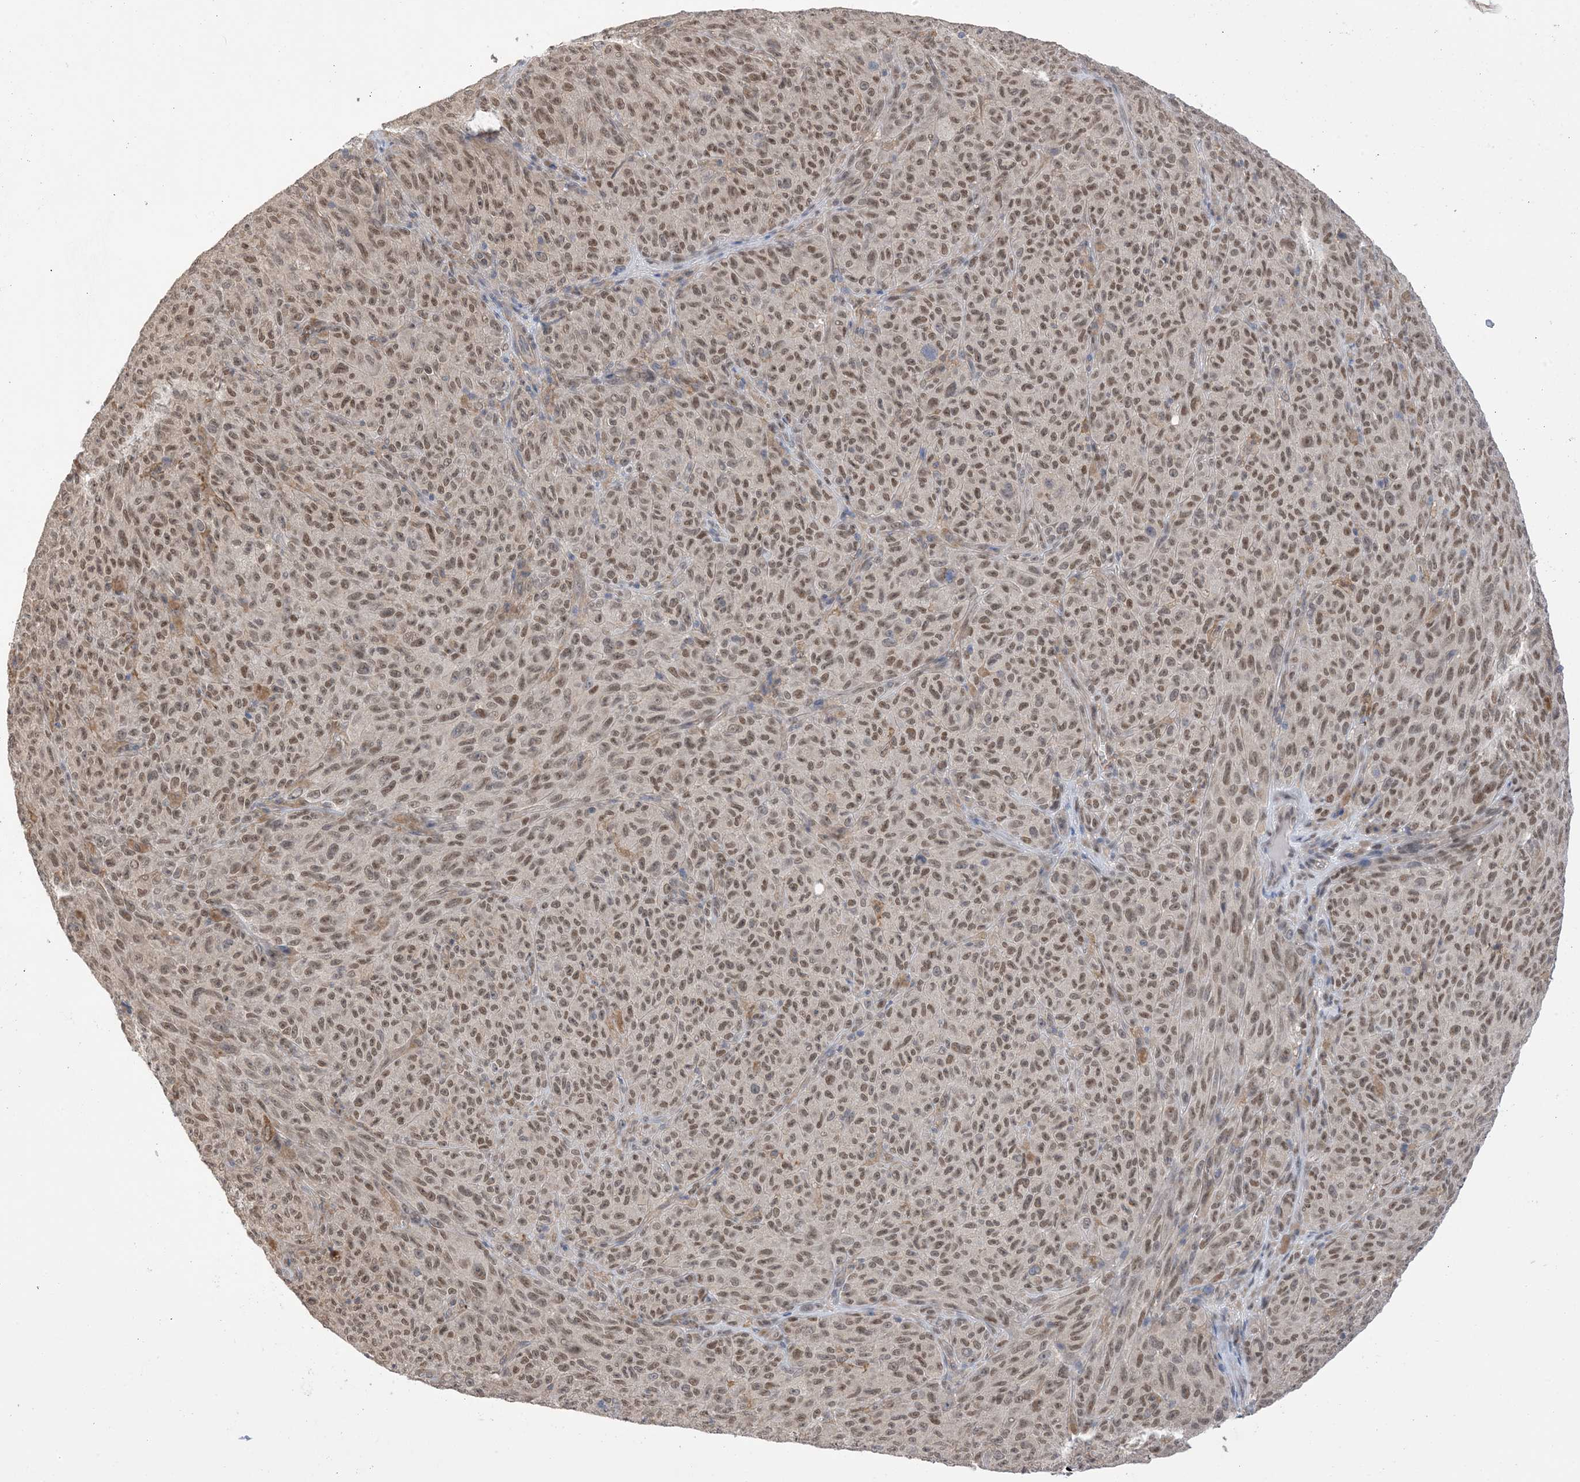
{"staining": {"intensity": "moderate", "quantity": ">75%", "location": "nuclear"}, "tissue": "melanoma", "cell_type": "Tumor cells", "image_type": "cancer", "snomed": [{"axis": "morphology", "description": "Malignant melanoma, NOS"}, {"axis": "topography", "description": "Skin"}], "caption": "A brown stain highlights moderate nuclear expression of a protein in melanoma tumor cells.", "gene": "ZNF8", "patient": {"sex": "female", "age": 82}}